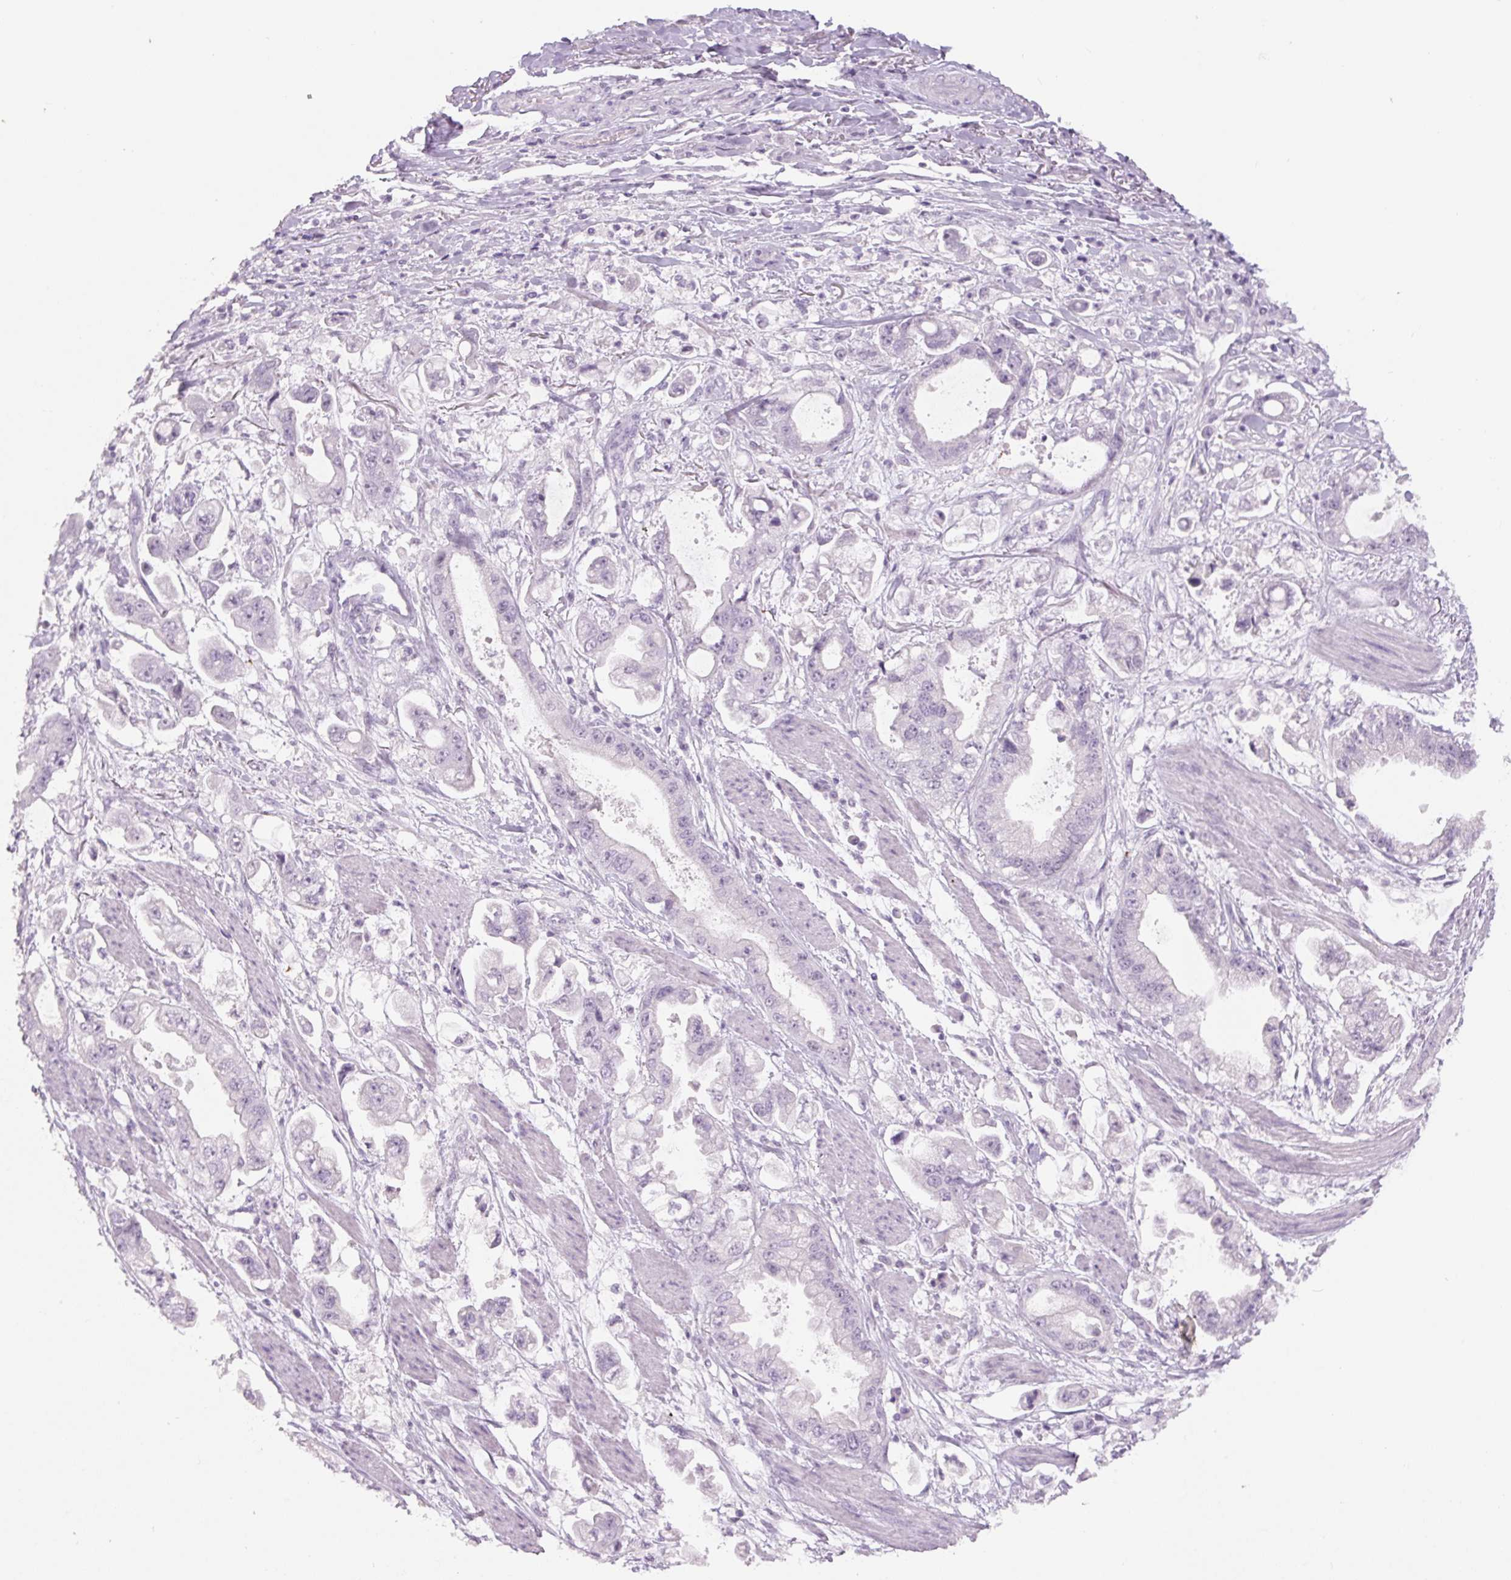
{"staining": {"intensity": "negative", "quantity": "none", "location": "none"}, "tissue": "stomach cancer", "cell_type": "Tumor cells", "image_type": "cancer", "snomed": [{"axis": "morphology", "description": "Adenocarcinoma, NOS"}, {"axis": "topography", "description": "Stomach"}], "caption": "Immunohistochemistry micrograph of human stomach adenocarcinoma stained for a protein (brown), which displays no staining in tumor cells.", "gene": "SIX1", "patient": {"sex": "male", "age": 62}}